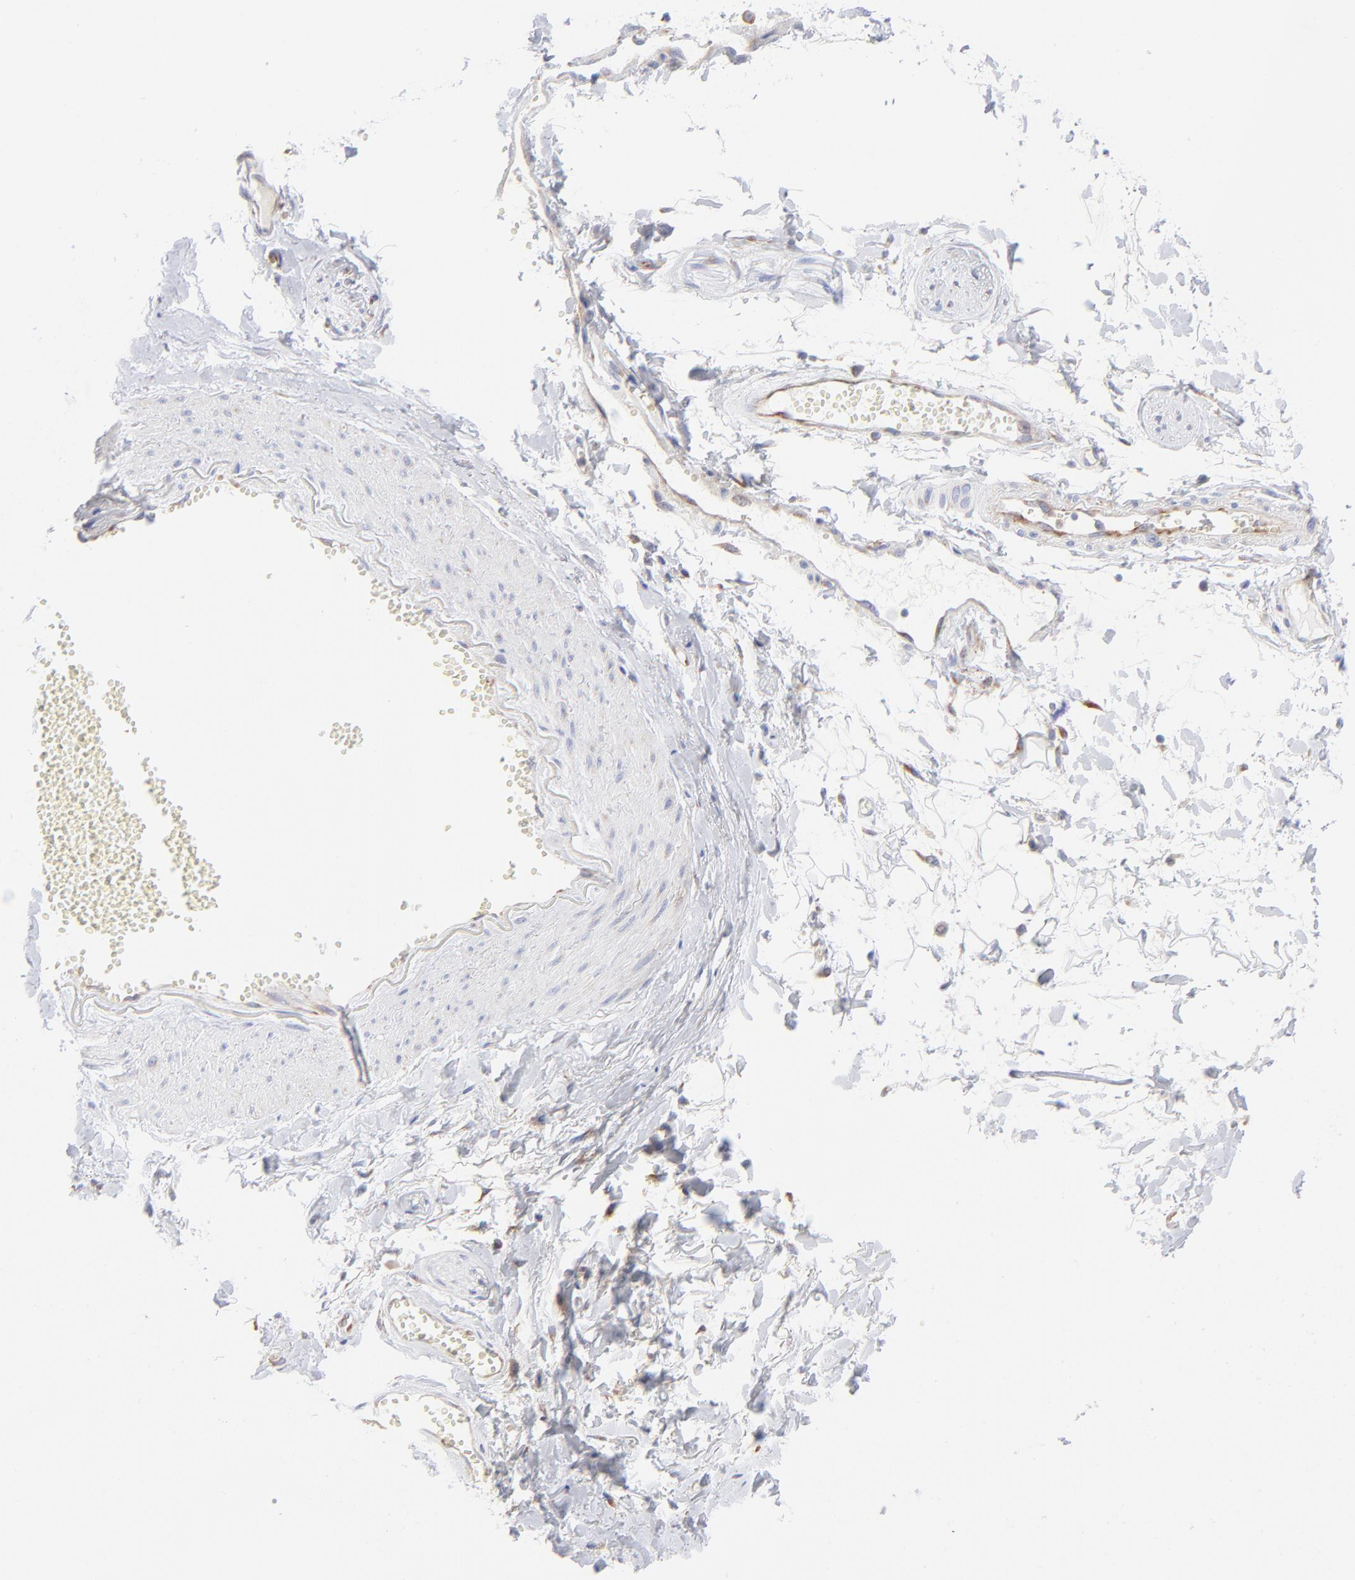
{"staining": {"intensity": "negative", "quantity": "none", "location": "none"}, "tissue": "adipose tissue", "cell_type": "Adipocytes", "image_type": "normal", "snomed": [{"axis": "morphology", "description": "Normal tissue, NOS"}, {"axis": "morphology", "description": "Inflammation, NOS"}, {"axis": "topography", "description": "Salivary gland"}, {"axis": "topography", "description": "Peripheral nerve tissue"}], "caption": "DAB (3,3'-diaminobenzidine) immunohistochemical staining of unremarkable adipose tissue reveals no significant positivity in adipocytes. (DAB (3,3'-diaminobenzidine) immunohistochemistry, high magnification).", "gene": "EIF2AK2", "patient": {"sex": "female", "age": 75}}